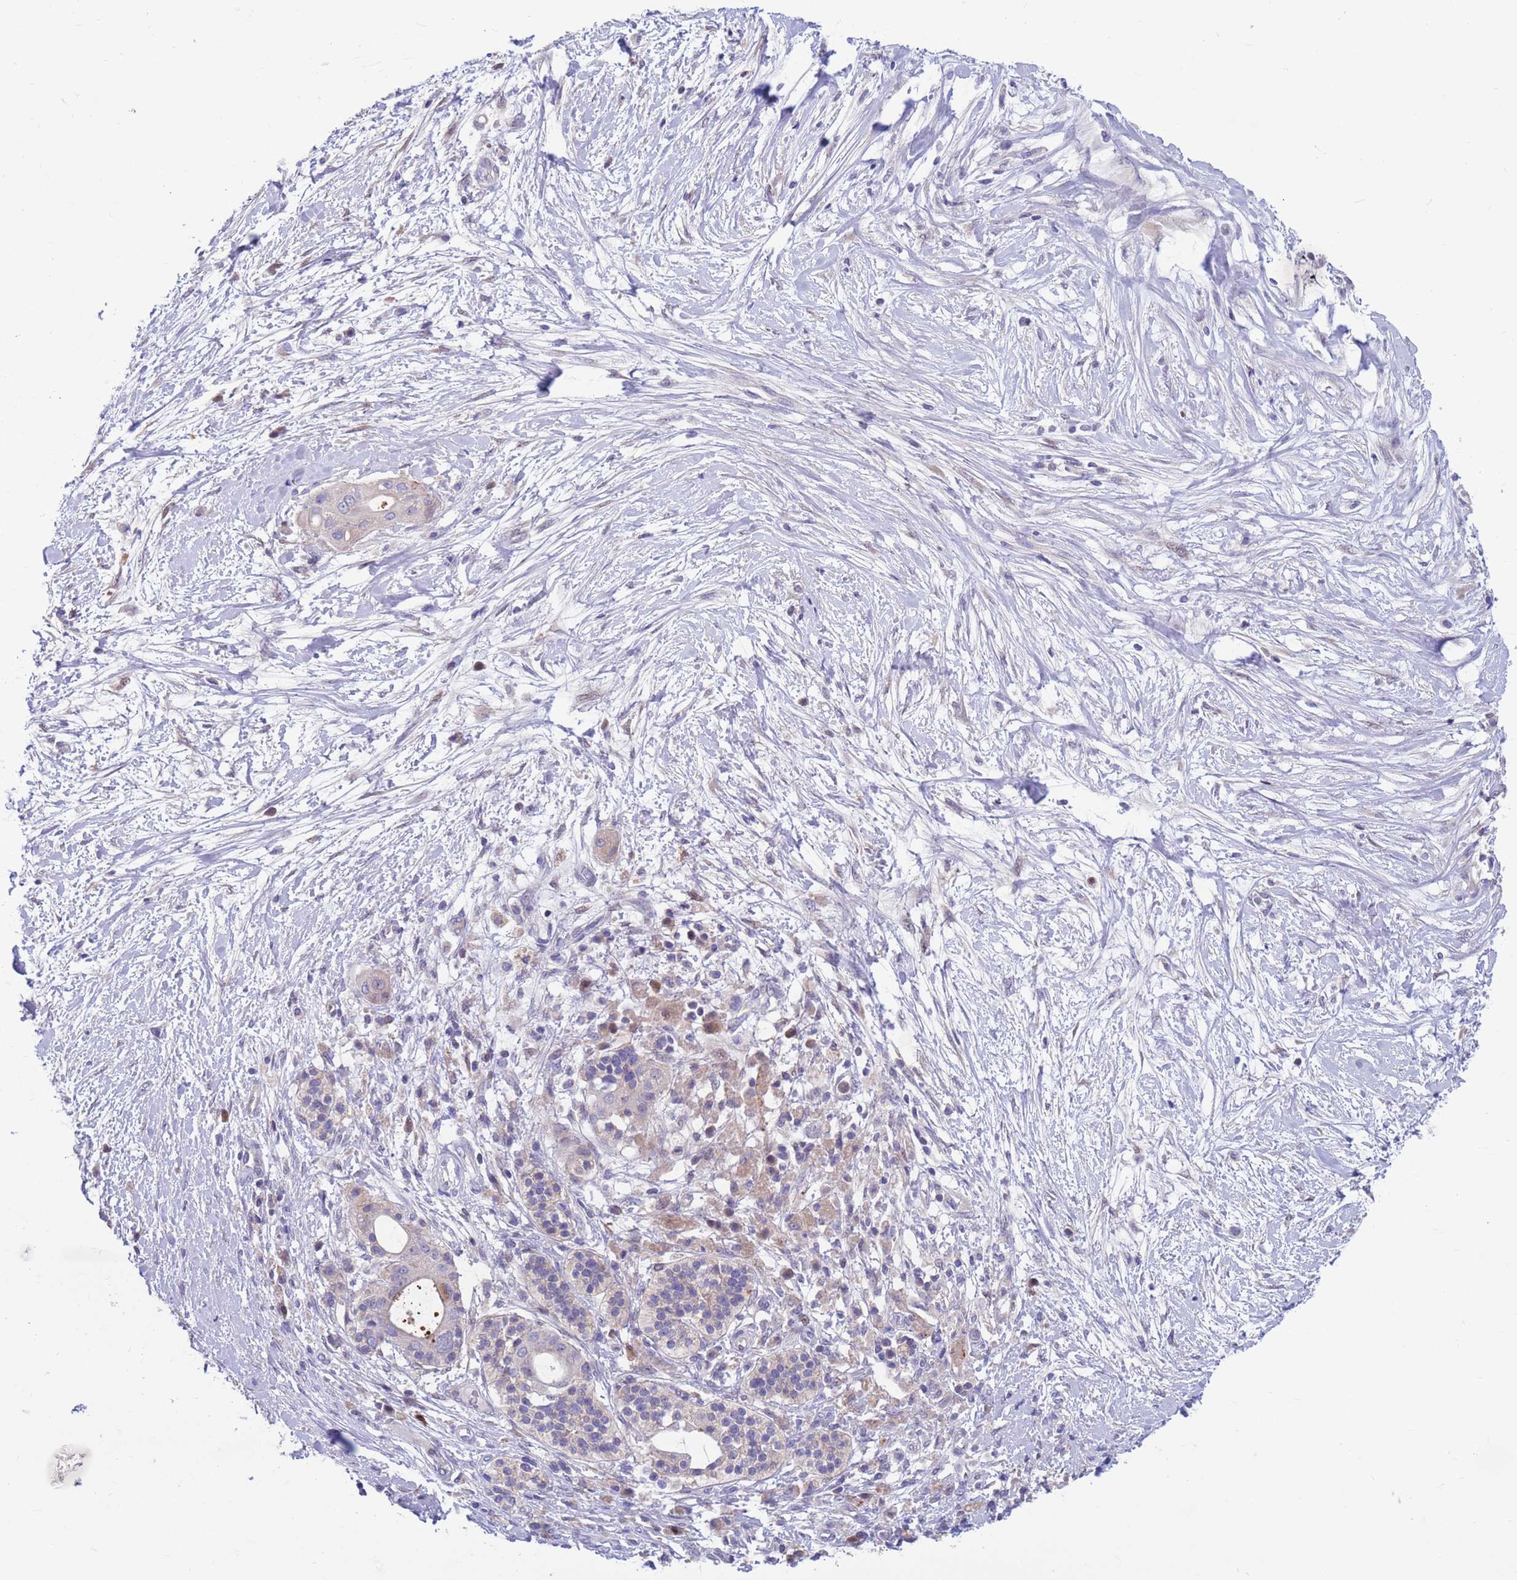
{"staining": {"intensity": "weak", "quantity": "<25%", "location": "cytoplasmic/membranous"}, "tissue": "pancreatic cancer", "cell_type": "Tumor cells", "image_type": "cancer", "snomed": [{"axis": "morphology", "description": "Adenocarcinoma, NOS"}, {"axis": "topography", "description": "Pancreas"}], "caption": "An immunohistochemistry (IHC) micrograph of pancreatic adenocarcinoma is shown. There is no staining in tumor cells of pancreatic adenocarcinoma.", "gene": "KLHL29", "patient": {"sex": "male", "age": 68}}